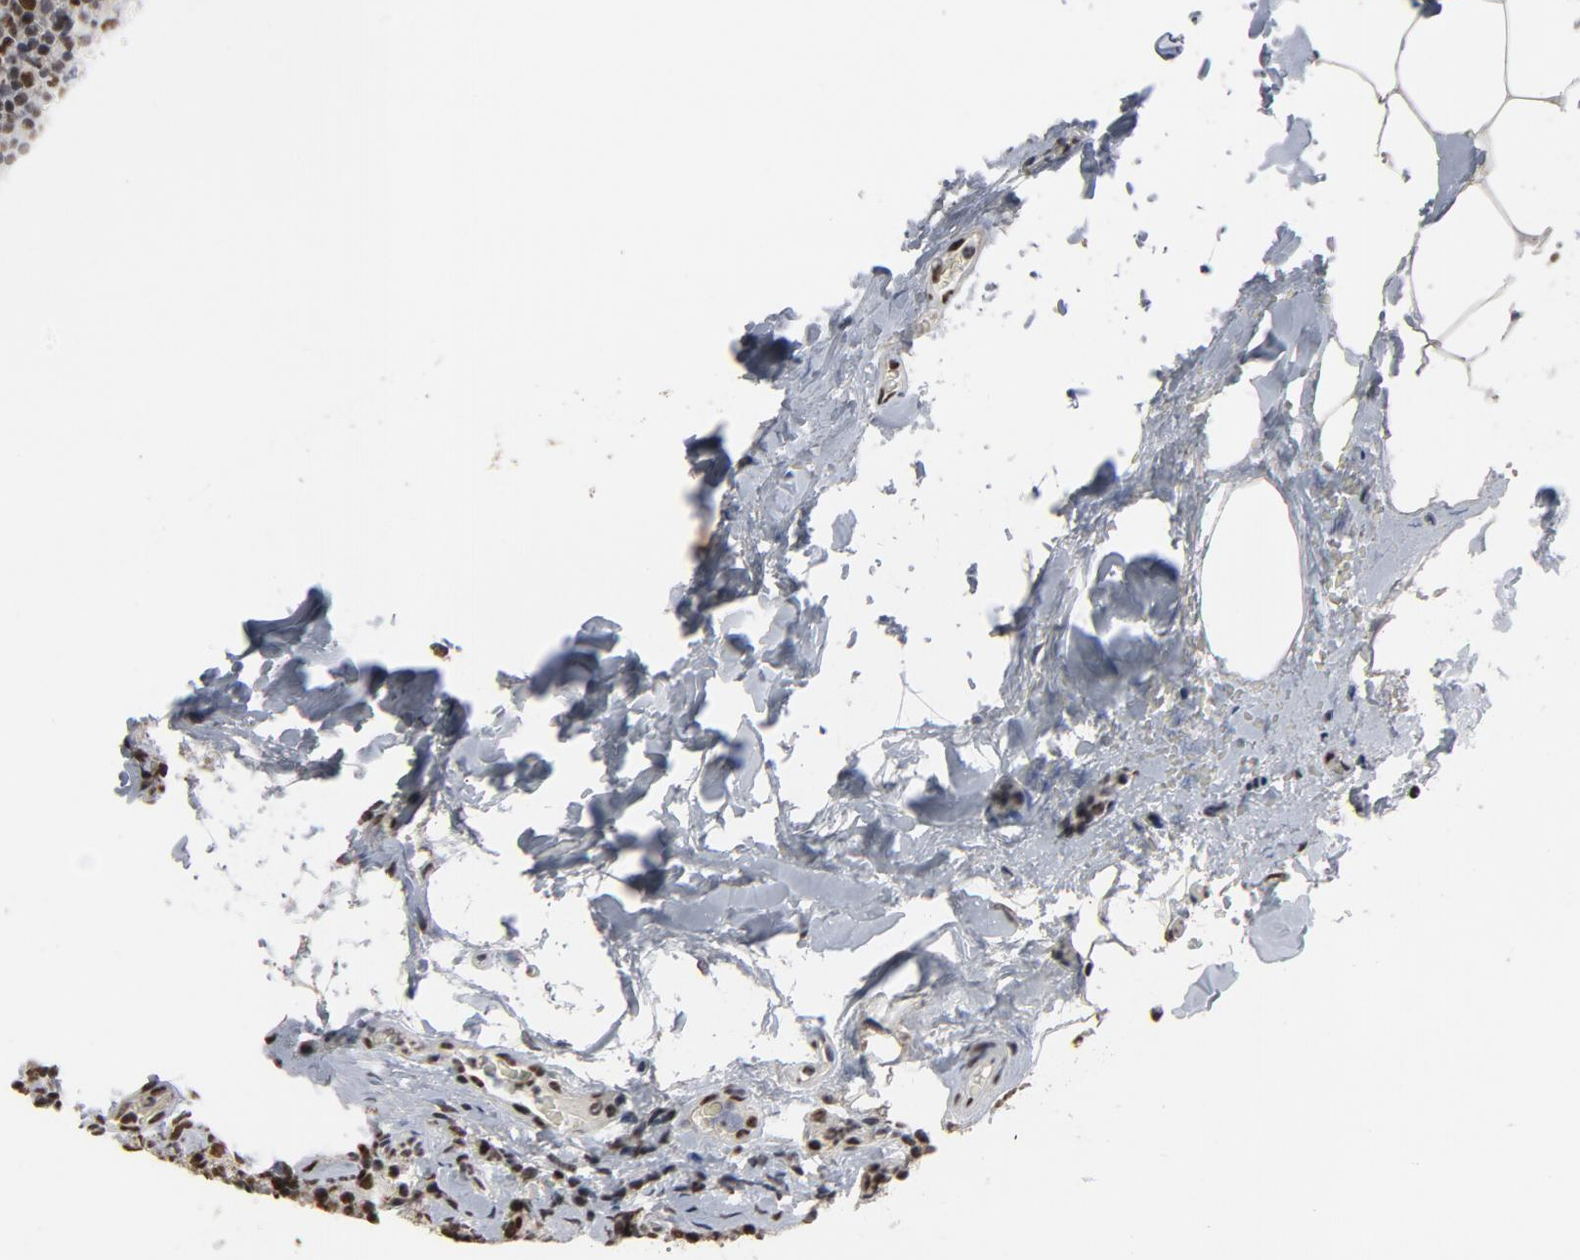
{"staining": {"intensity": "moderate", "quantity": ">75%", "location": "nuclear"}, "tissue": "lymph node", "cell_type": "Germinal center cells", "image_type": "normal", "snomed": [{"axis": "morphology", "description": "Normal tissue, NOS"}, {"axis": "morphology", "description": "Inflammation, NOS"}, {"axis": "topography", "description": "Lymph node"}], "caption": "A medium amount of moderate nuclear staining is present in approximately >75% of germinal center cells in normal lymph node.", "gene": "MRE11", "patient": {"sex": "male", "age": 46}}